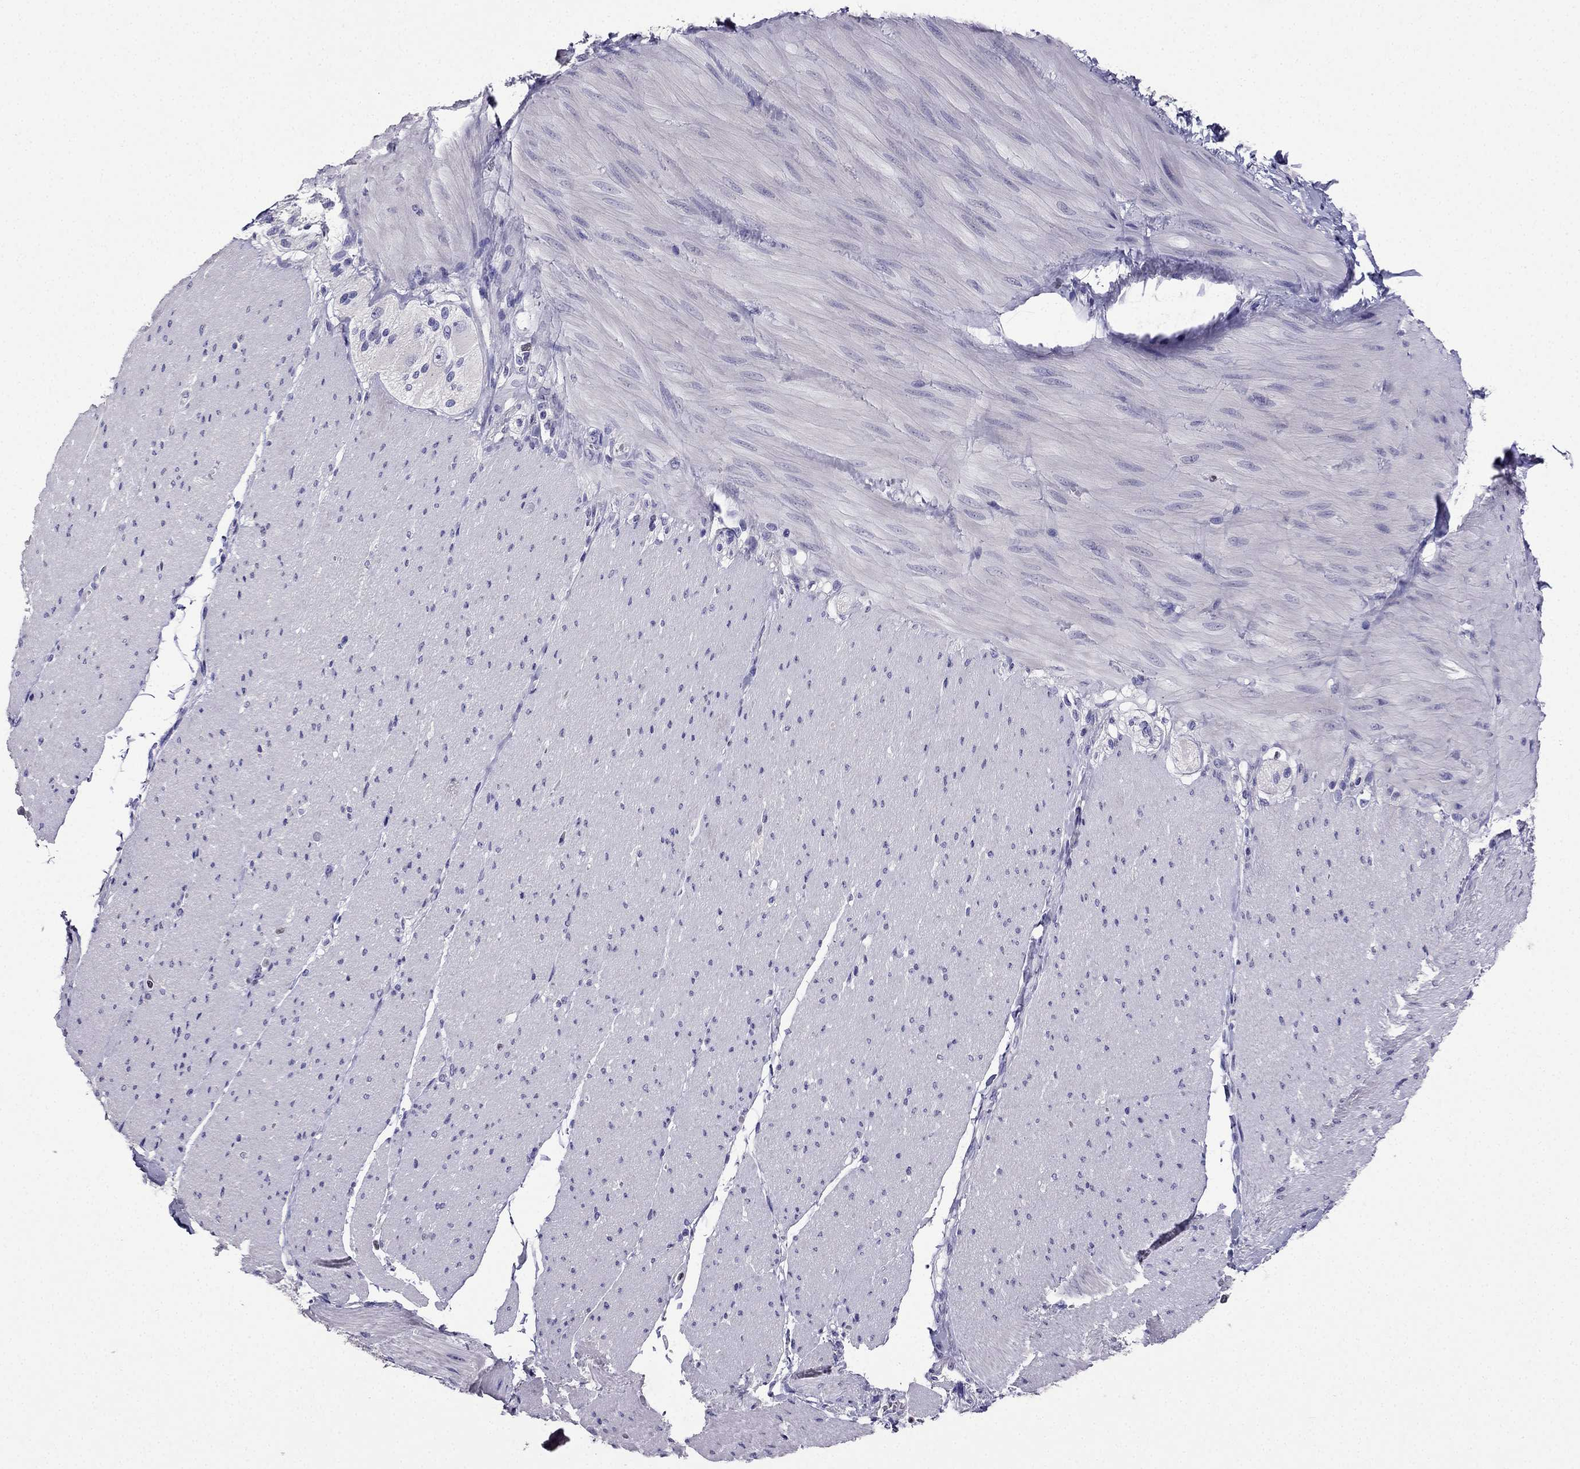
{"staining": {"intensity": "negative", "quantity": "none", "location": "none"}, "tissue": "adipose tissue", "cell_type": "Adipocytes", "image_type": "normal", "snomed": [{"axis": "morphology", "description": "Normal tissue, NOS"}, {"axis": "topography", "description": "Smooth muscle"}, {"axis": "topography", "description": "Duodenum"}, {"axis": "topography", "description": "Peripheral nerve tissue"}], "caption": "Benign adipose tissue was stained to show a protein in brown. There is no significant expression in adipocytes. (DAB immunohistochemistry (IHC) visualized using brightfield microscopy, high magnification).", "gene": "ARID3A", "patient": {"sex": "female", "age": 61}}